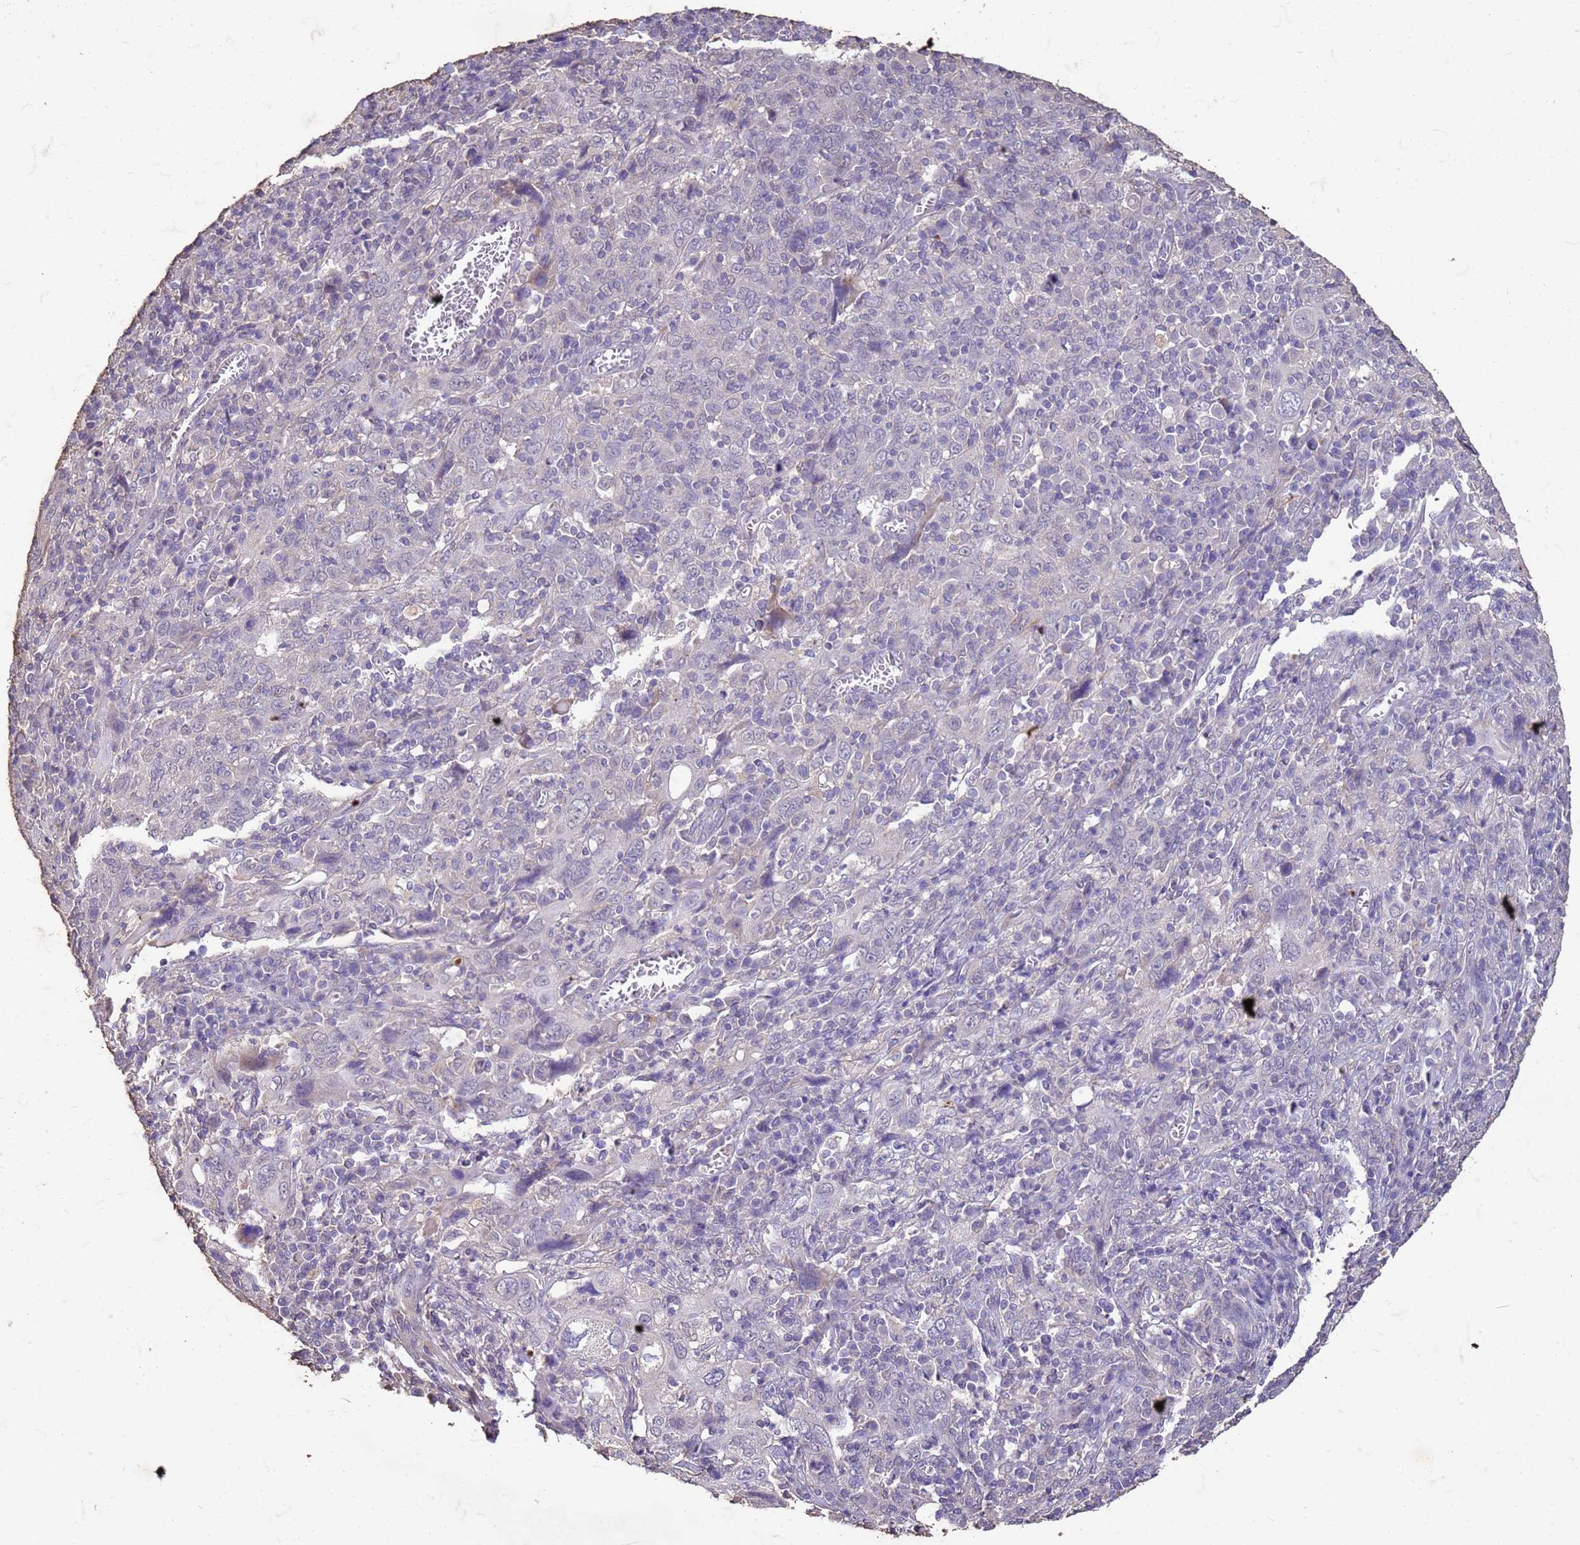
{"staining": {"intensity": "negative", "quantity": "none", "location": "none"}, "tissue": "cervical cancer", "cell_type": "Tumor cells", "image_type": "cancer", "snomed": [{"axis": "morphology", "description": "Squamous cell carcinoma, NOS"}, {"axis": "topography", "description": "Cervix"}], "caption": "Cervical squamous cell carcinoma was stained to show a protein in brown. There is no significant positivity in tumor cells.", "gene": "SLC25A15", "patient": {"sex": "female", "age": 46}}